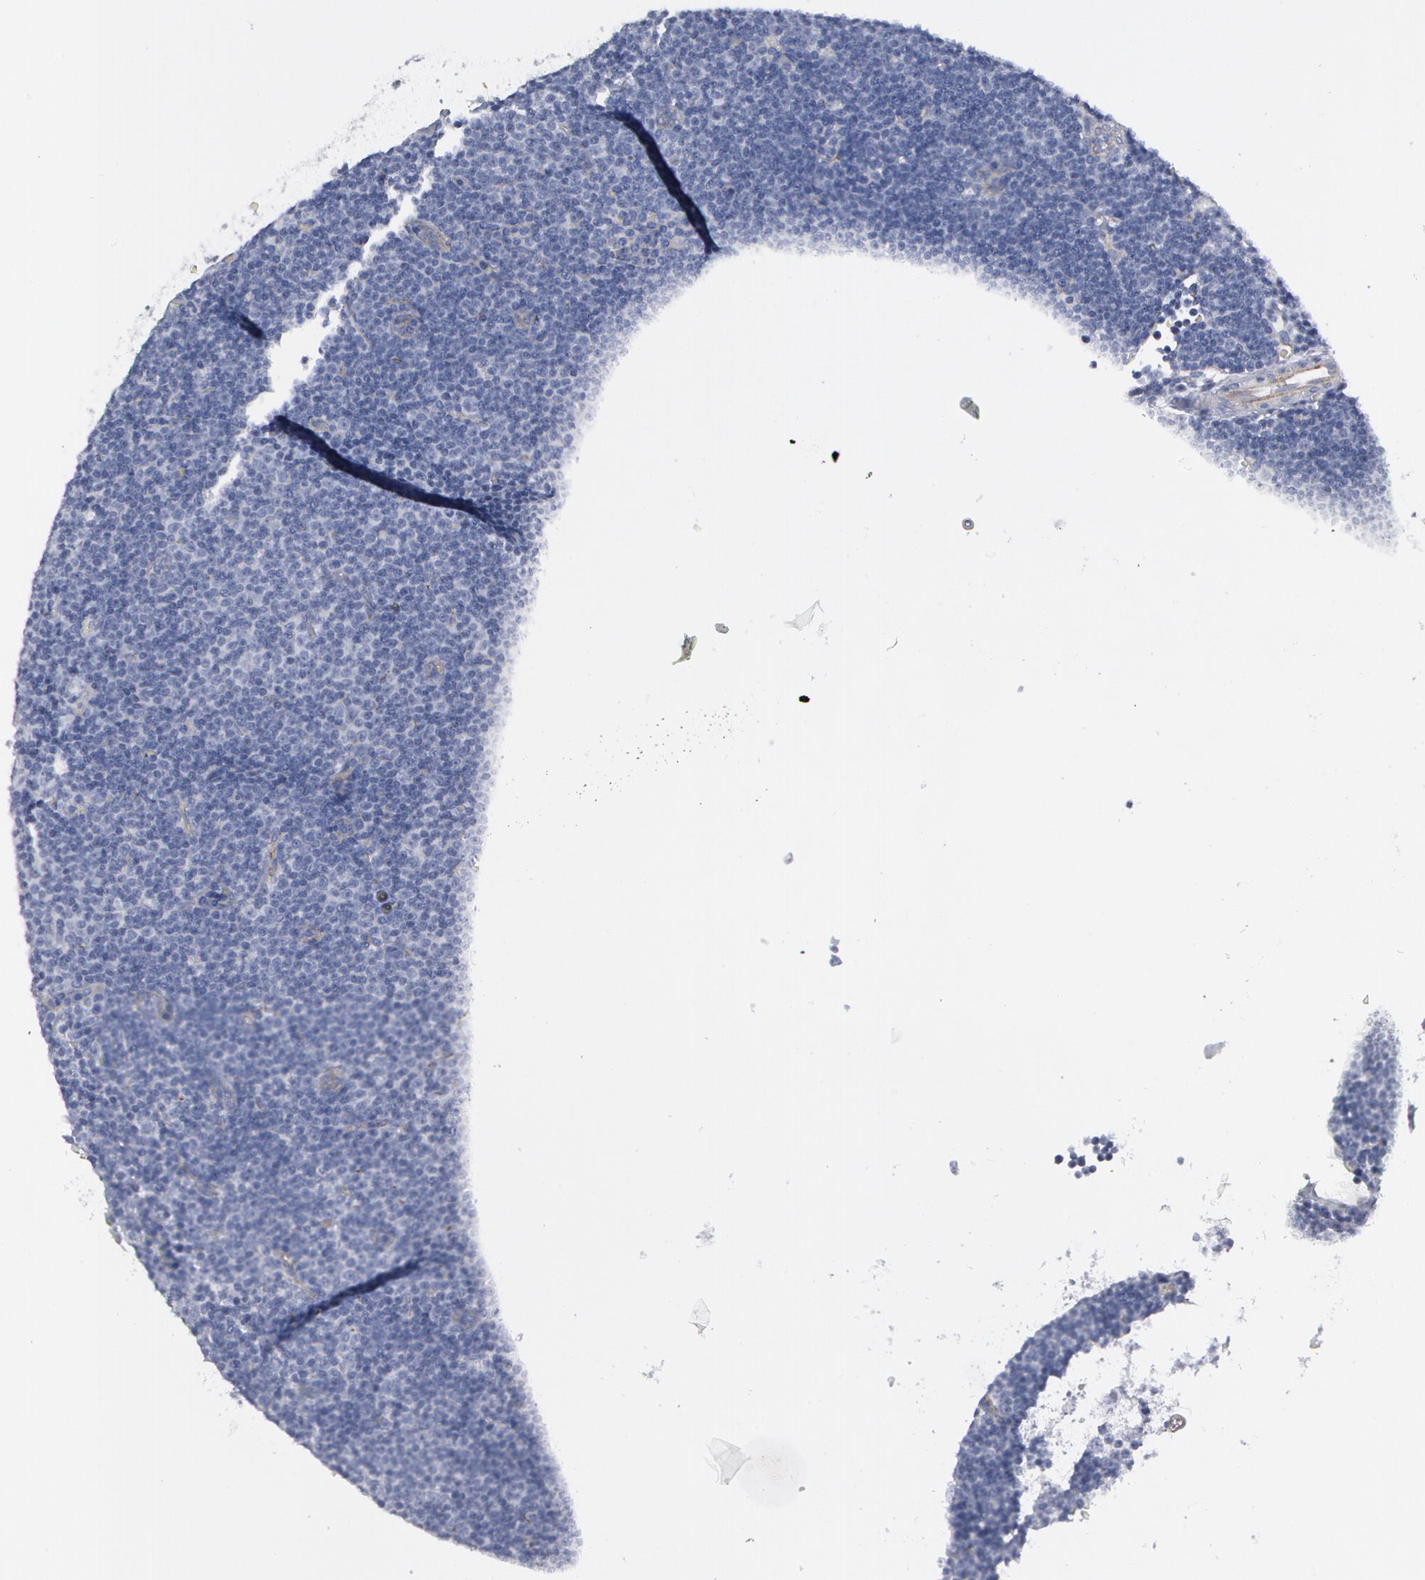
{"staining": {"intensity": "negative", "quantity": "none", "location": "none"}, "tissue": "lymphoma", "cell_type": "Tumor cells", "image_type": "cancer", "snomed": [{"axis": "morphology", "description": "Malignant lymphoma, non-Hodgkin's type, Low grade"}, {"axis": "topography", "description": "Lymph node"}], "caption": "The photomicrograph demonstrates no staining of tumor cells in low-grade malignant lymphoma, non-Hodgkin's type.", "gene": "SMC1B", "patient": {"sex": "male", "age": 57}}